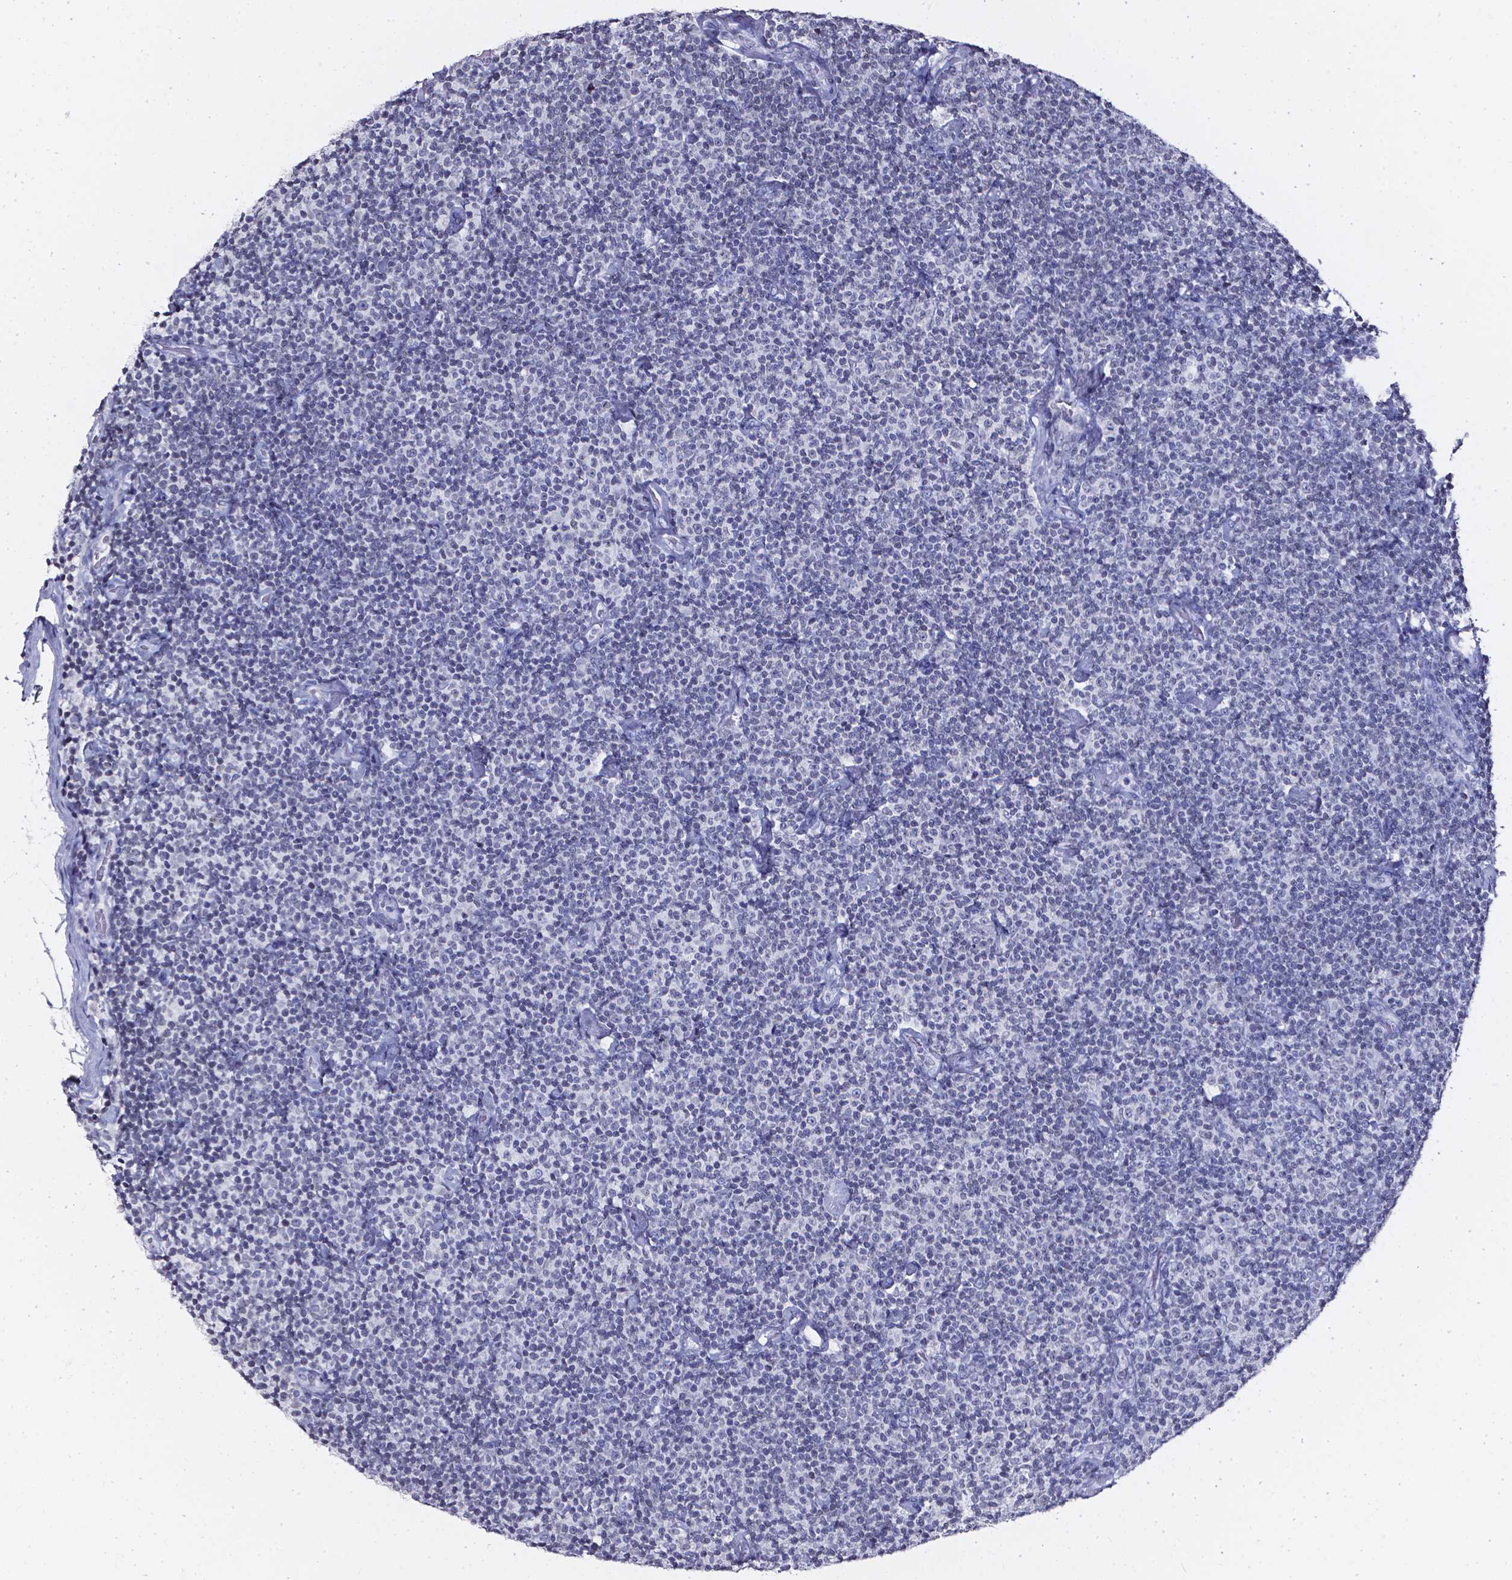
{"staining": {"intensity": "negative", "quantity": "none", "location": "none"}, "tissue": "lymphoma", "cell_type": "Tumor cells", "image_type": "cancer", "snomed": [{"axis": "morphology", "description": "Malignant lymphoma, non-Hodgkin's type, Low grade"}, {"axis": "topography", "description": "Lymph node"}], "caption": "Micrograph shows no protein positivity in tumor cells of lymphoma tissue.", "gene": "AKR1B10", "patient": {"sex": "male", "age": 81}}